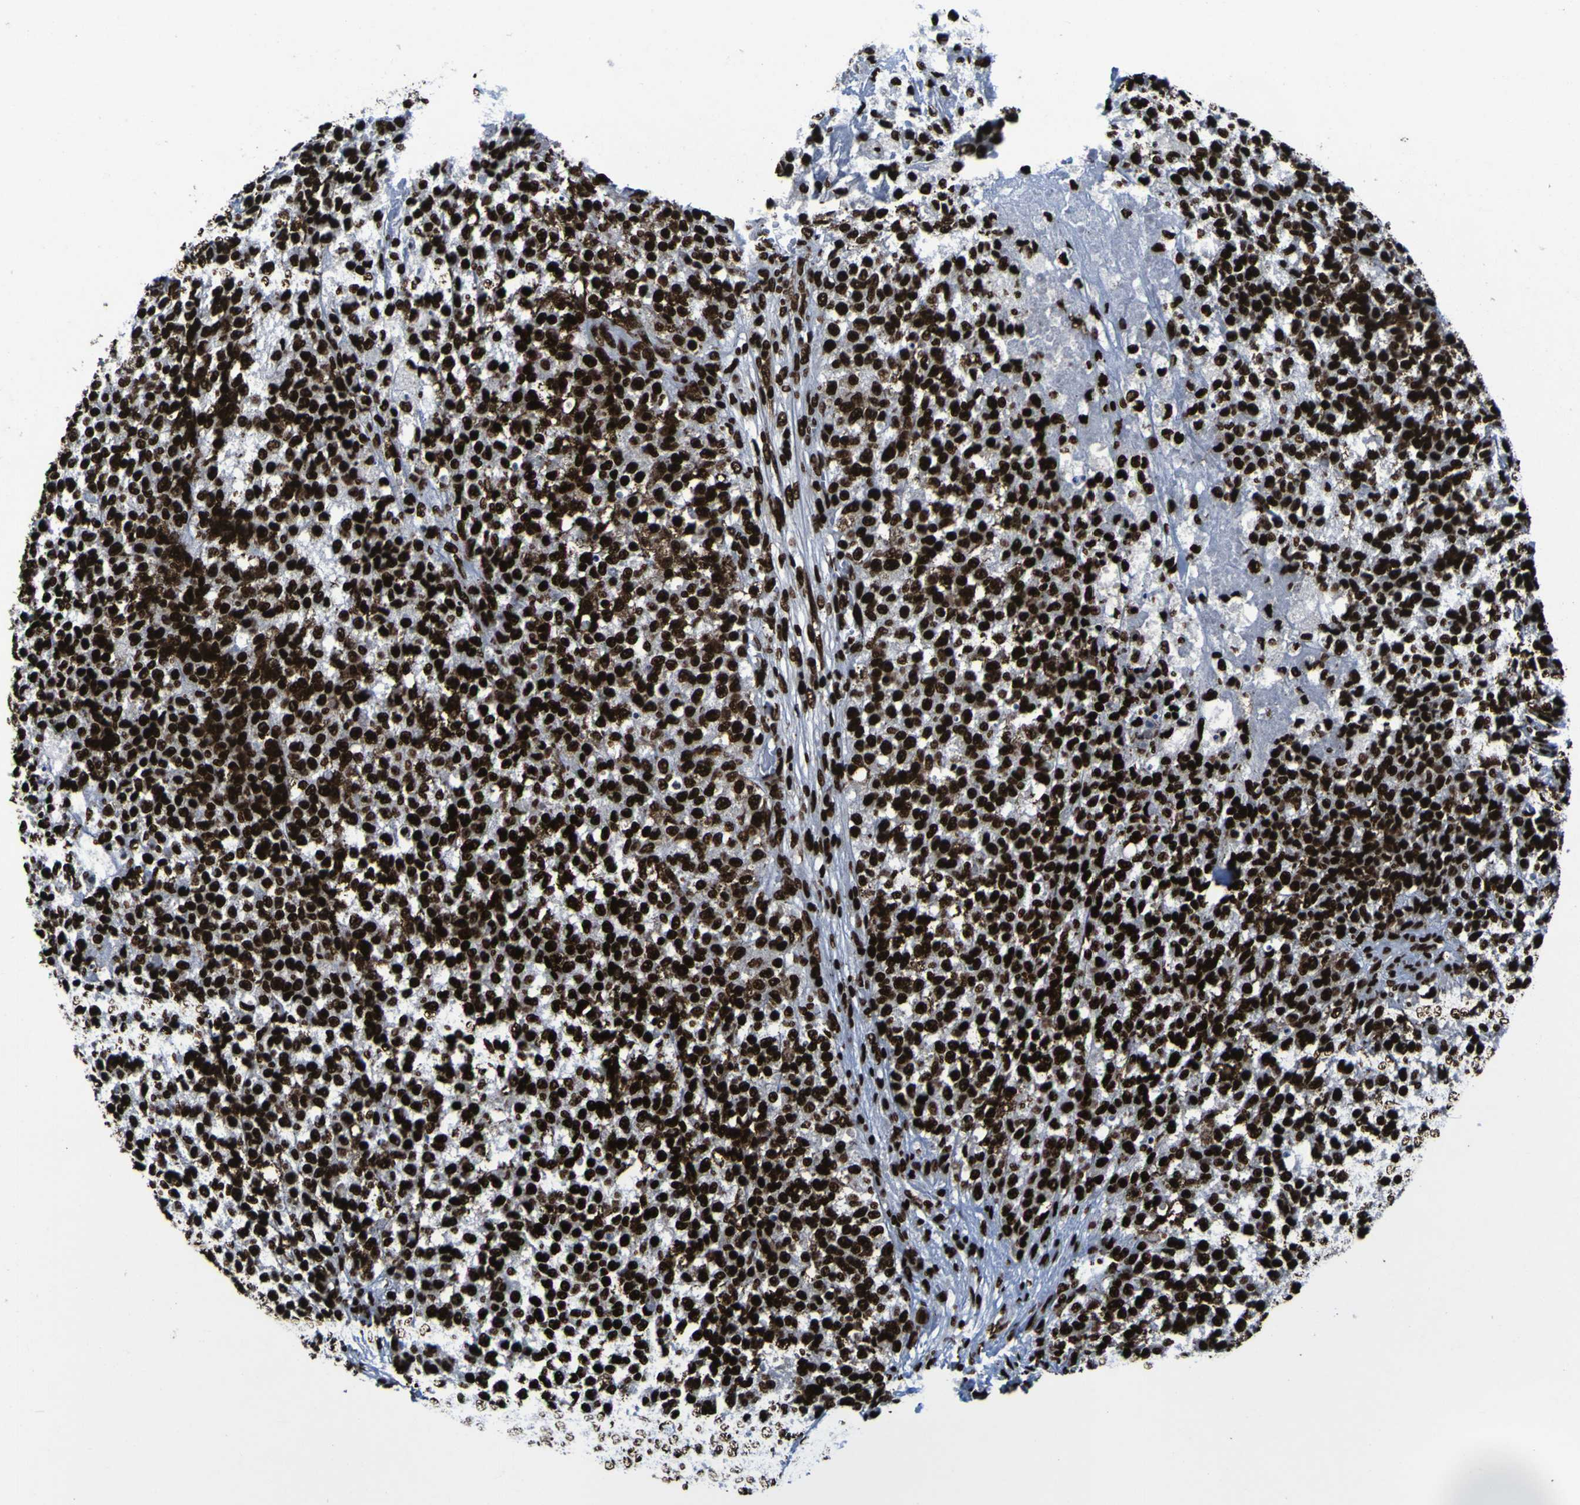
{"staining": {"intensity": "strong", "quantity": ">75%", "location": "nuclear"}, "tissue": "testis cancer", "cell_type": "Tumor cells", "image_type": "cancer", "snomed": [{"axis": "morphology", "description": "Seminoma, NOS"}, {"axis": "topography", "description": "Testis"}], "caption": "Human testis cancer stained with a protein marker reveals strong staining in tumor cells.", "gene": "NPM1", "patient": {"sex": "male", "age": 59}}